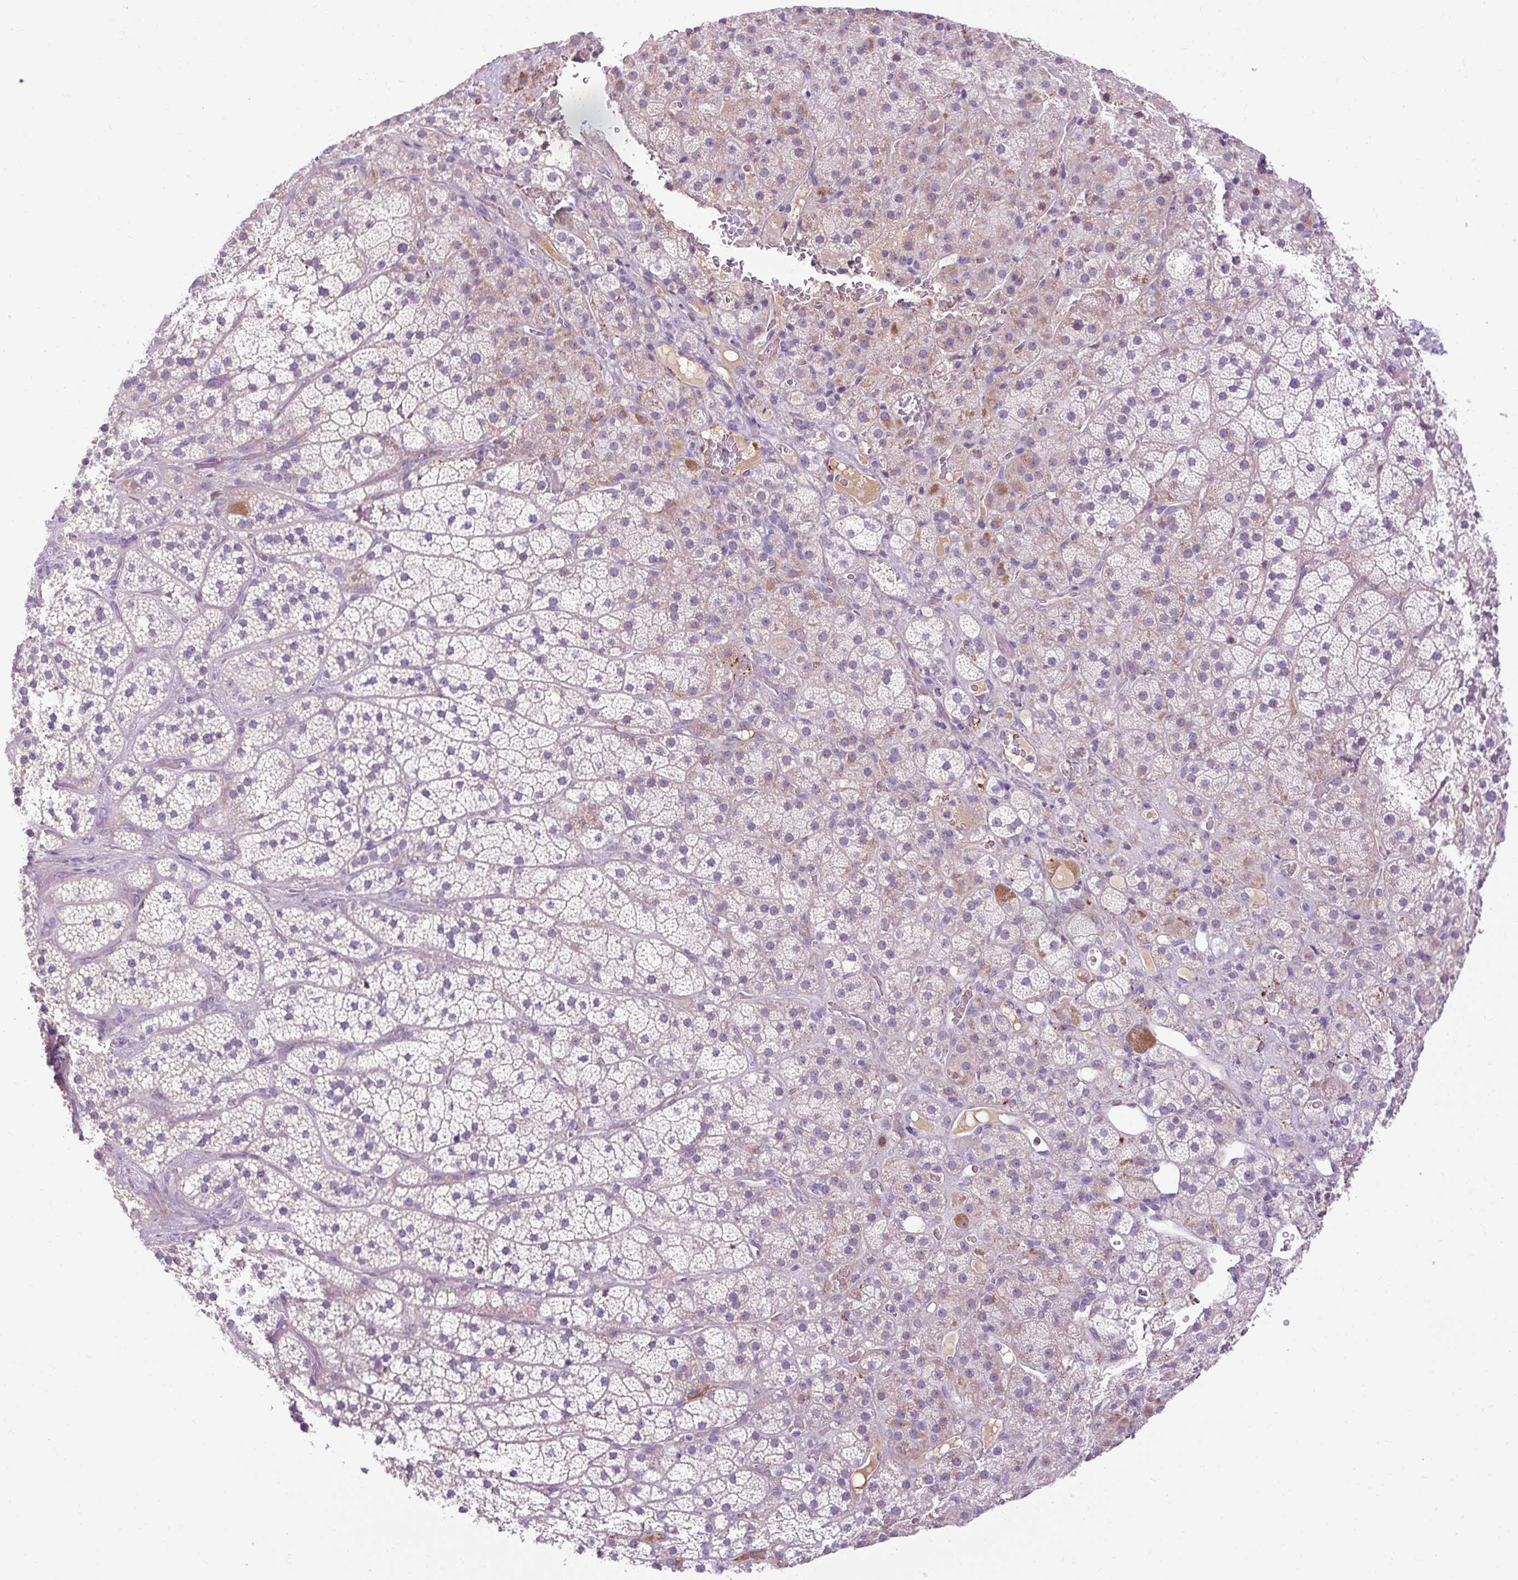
{"staining": {"intensity": "weak", "quantity": "<25%", "location": "cytoplasmic/membranous"}, "tissue": "adrenal gland", "cell_type": "Glandular cells", "image_type": "normal", "snomed": [{"axis": "morphology", "description": "Normal tissue, NOS"}, {"axis": "topography", "description": "Adrenal gland"}], "caption": "Immunohistochemistry (IHC) histopathology image of normal adrenal gland: human adrenal gland stained with DAB (3,3'-diaminobenzidine) shows no significant protein expression in glandular cells.", "gene": "ARRDC2", "patient": {"sex": "male", "age": 57}}